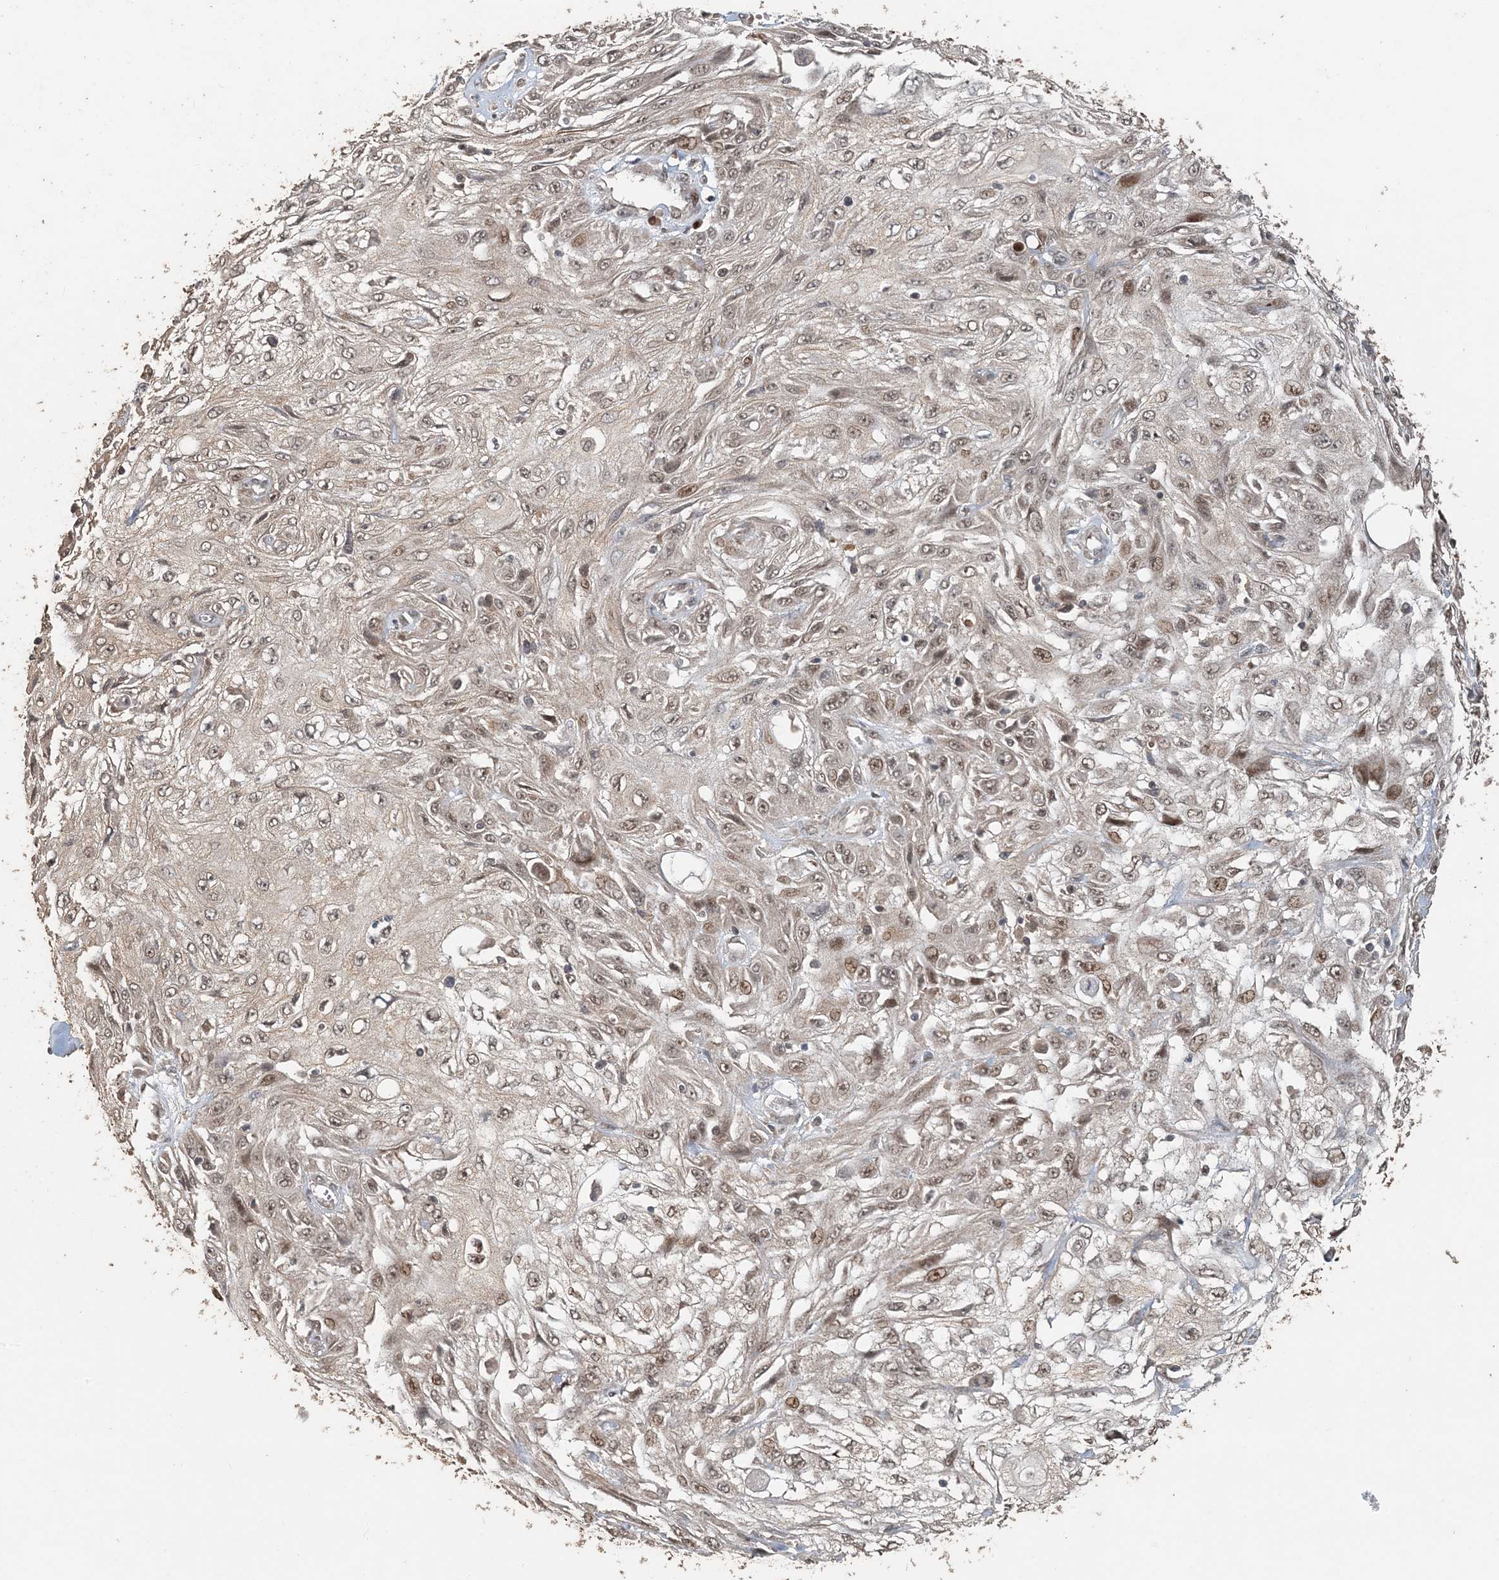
{"staining": {"intensity": "weak", "quantity": "25%-75%", "location": "cytoplasmic/membranous,nuclear"}, "tissue": "skin cancer", "cell_type": "Tumor cells", "image_type": "cancer", "snomed": [{"axis": "morphology", "description": "Squamous cell carcinoma, NOS"}, {"axis": "topography", "description": "Skin"}], "caption": "Squamous cell carcinoma (skin) tissue demonstrates weak cytoplasmic/membranous and nuclear staining in approximately 25%-75% of tumor cells, visualized by immunohistochemistry. (DAB = brown stain, brightfield microscopy at high magnification).", "gene": "ATP13A2", "patient": {"sex": "male", "age": 75}}